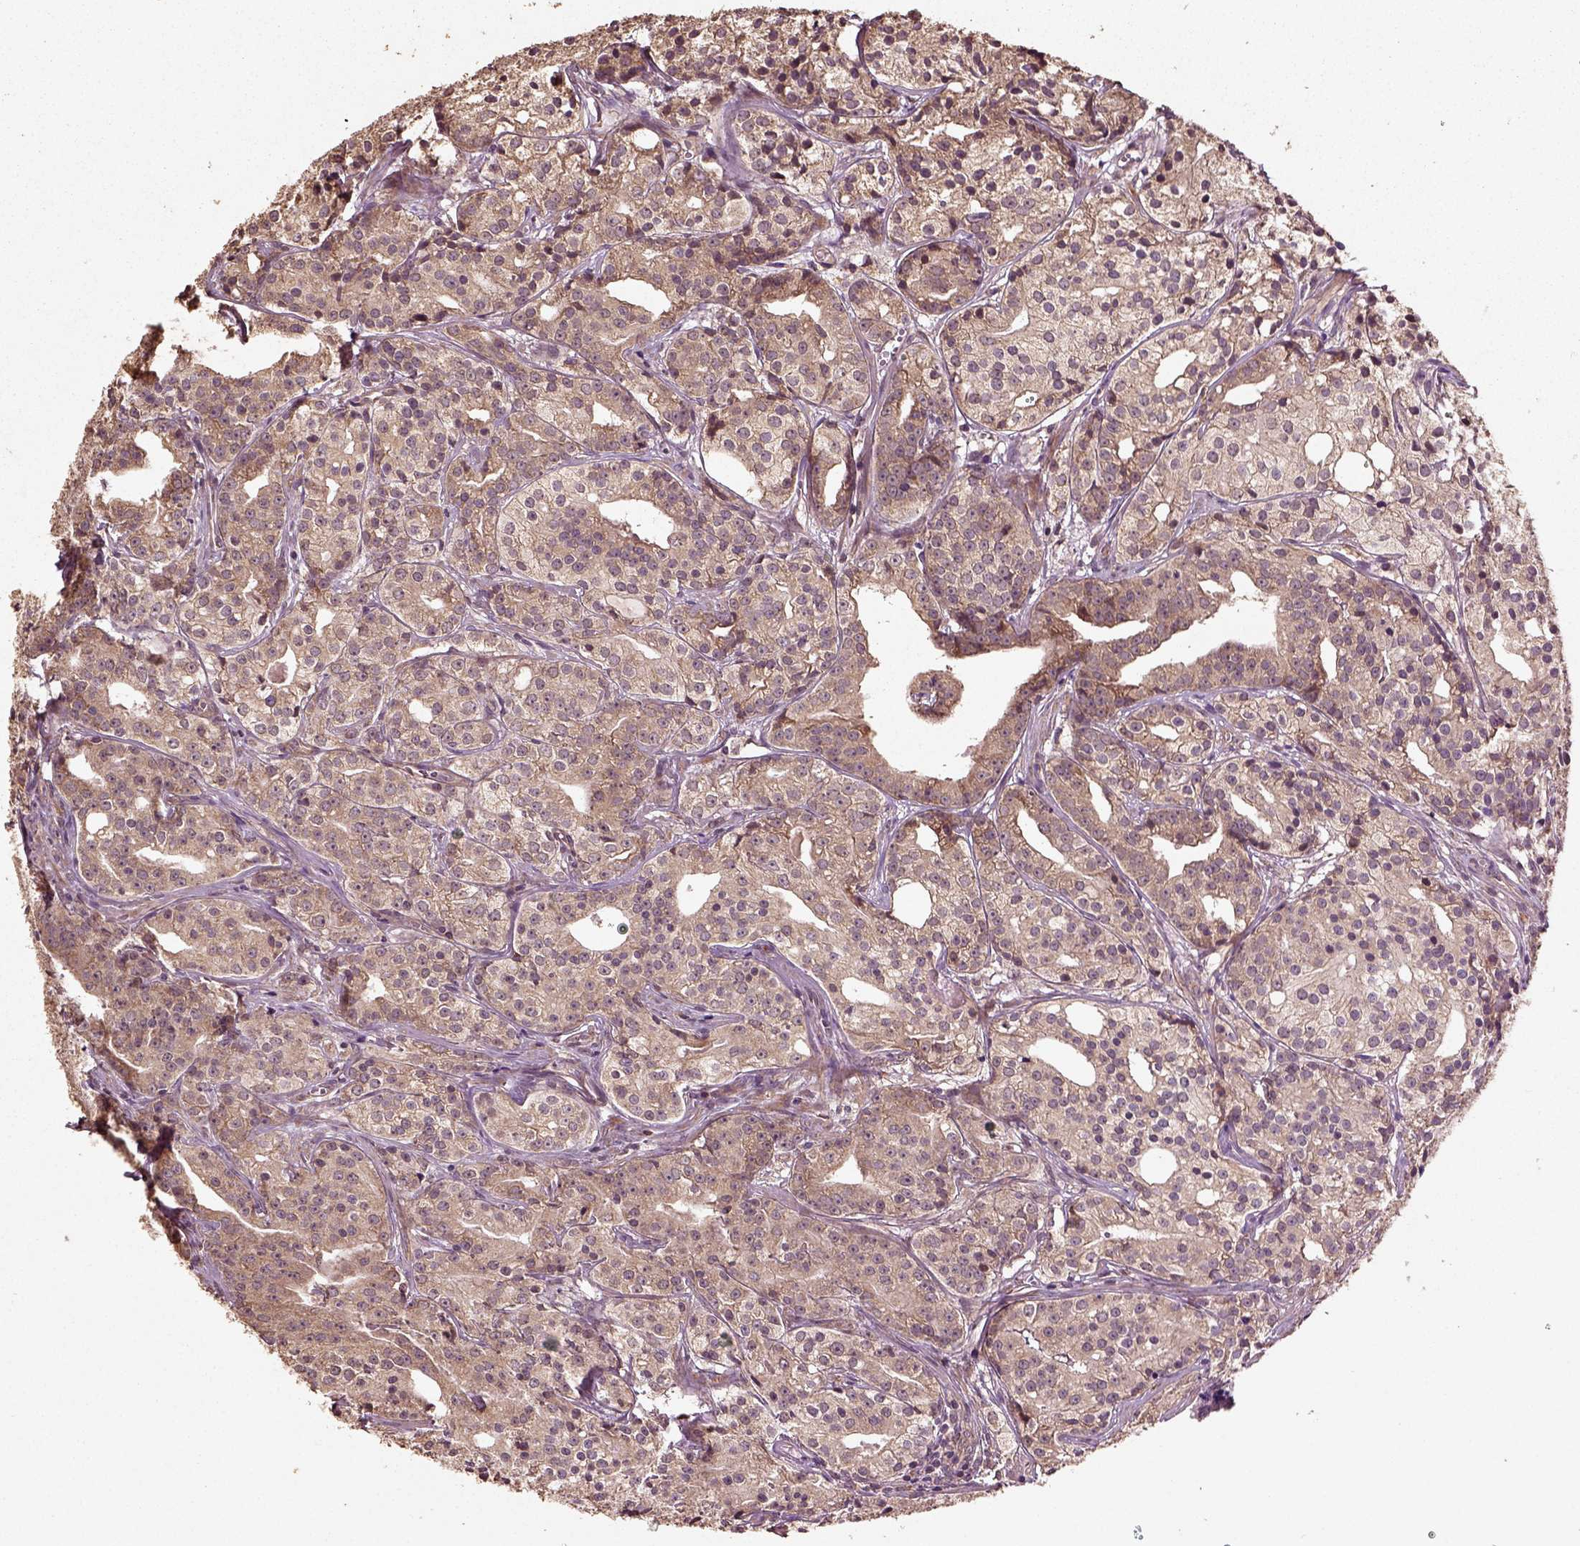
{"staining": {"intensity": "moderate", "quantity": ">75%", "location": "cytoplasmic/membranous"}, "tissue": "prostate cancer", "cell_type": "Tumor cells", "image_type": "cancer", "snomed": [{"axis": "morphology", "description": "Adenocarcinoma, Medium grade"}, {"axis": "topography", "description": "Prostate"}], "caption": "DAB immunohistochemical staining of human medium-grade adenocarcinoma (prostate) exhibits moderate cytoplasmic/membranous protein staining in approximately >75% of tumor cells.", "gene": "ERV3-1", "patient": {"sex": "male", "age": 74}}